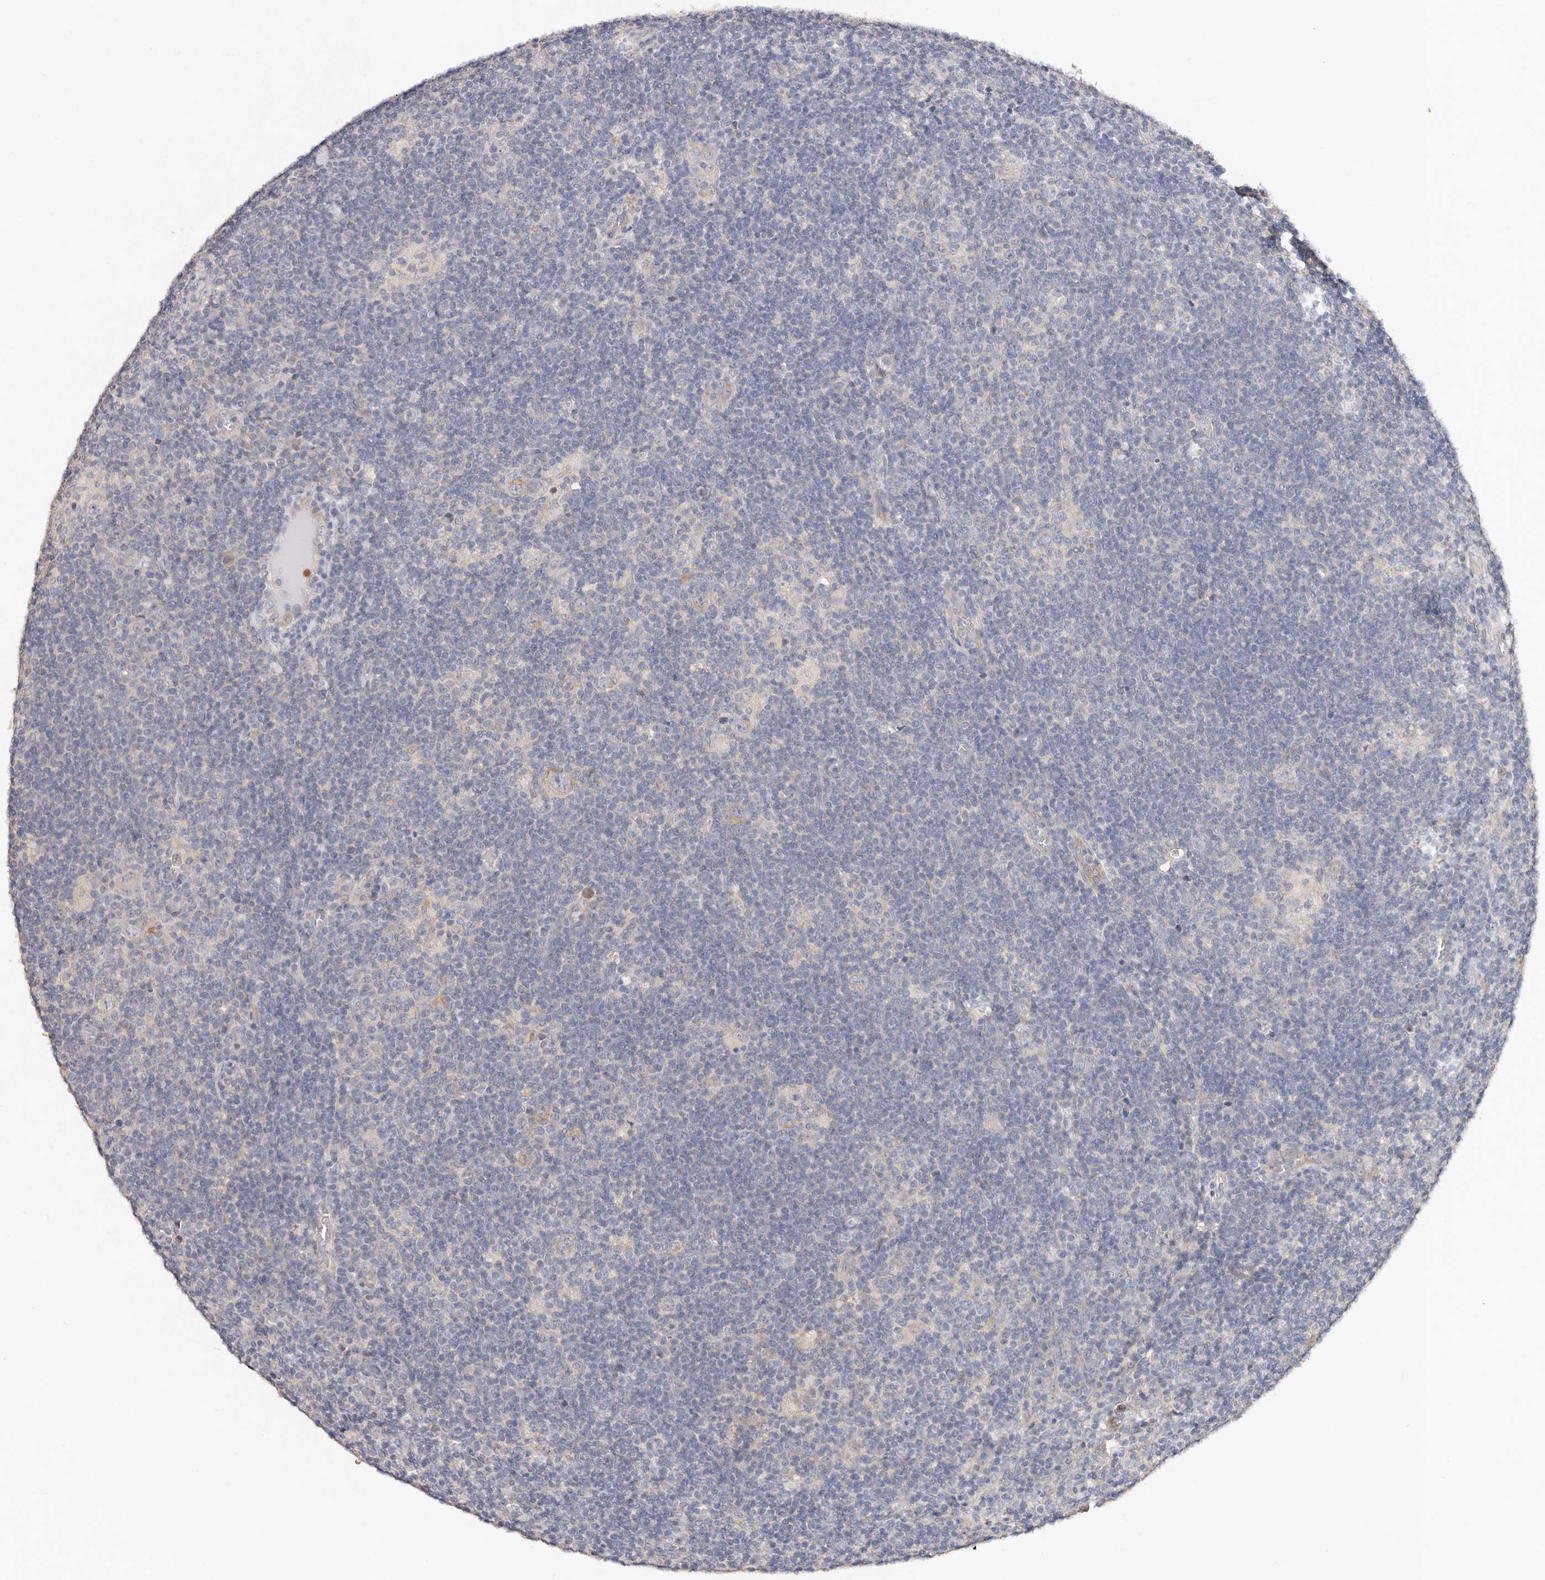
{"staining": {"intensity": "weak", "quantity": "<25%", "location": "cytoplasmic/membranous"}, "tissue": "lymphoma", "cell_type": "Tumor cells", "image_type": "cancer", "snomed": [{"axis": "morphology", "description": "Hodgkin's disease, NOS"}, {"axis": "topography", "description": "Lymph node"}], "caption": "Immunohistochemistry (IHC) image of neoplastic tissue: human Hodgkin's disease stained with DAB (3,3'-diaminobenzidine) displays no significant protein positivity in tumor cells.", "gene": "VIPAS39", "patient": {"sex": "female", "age": 57}}